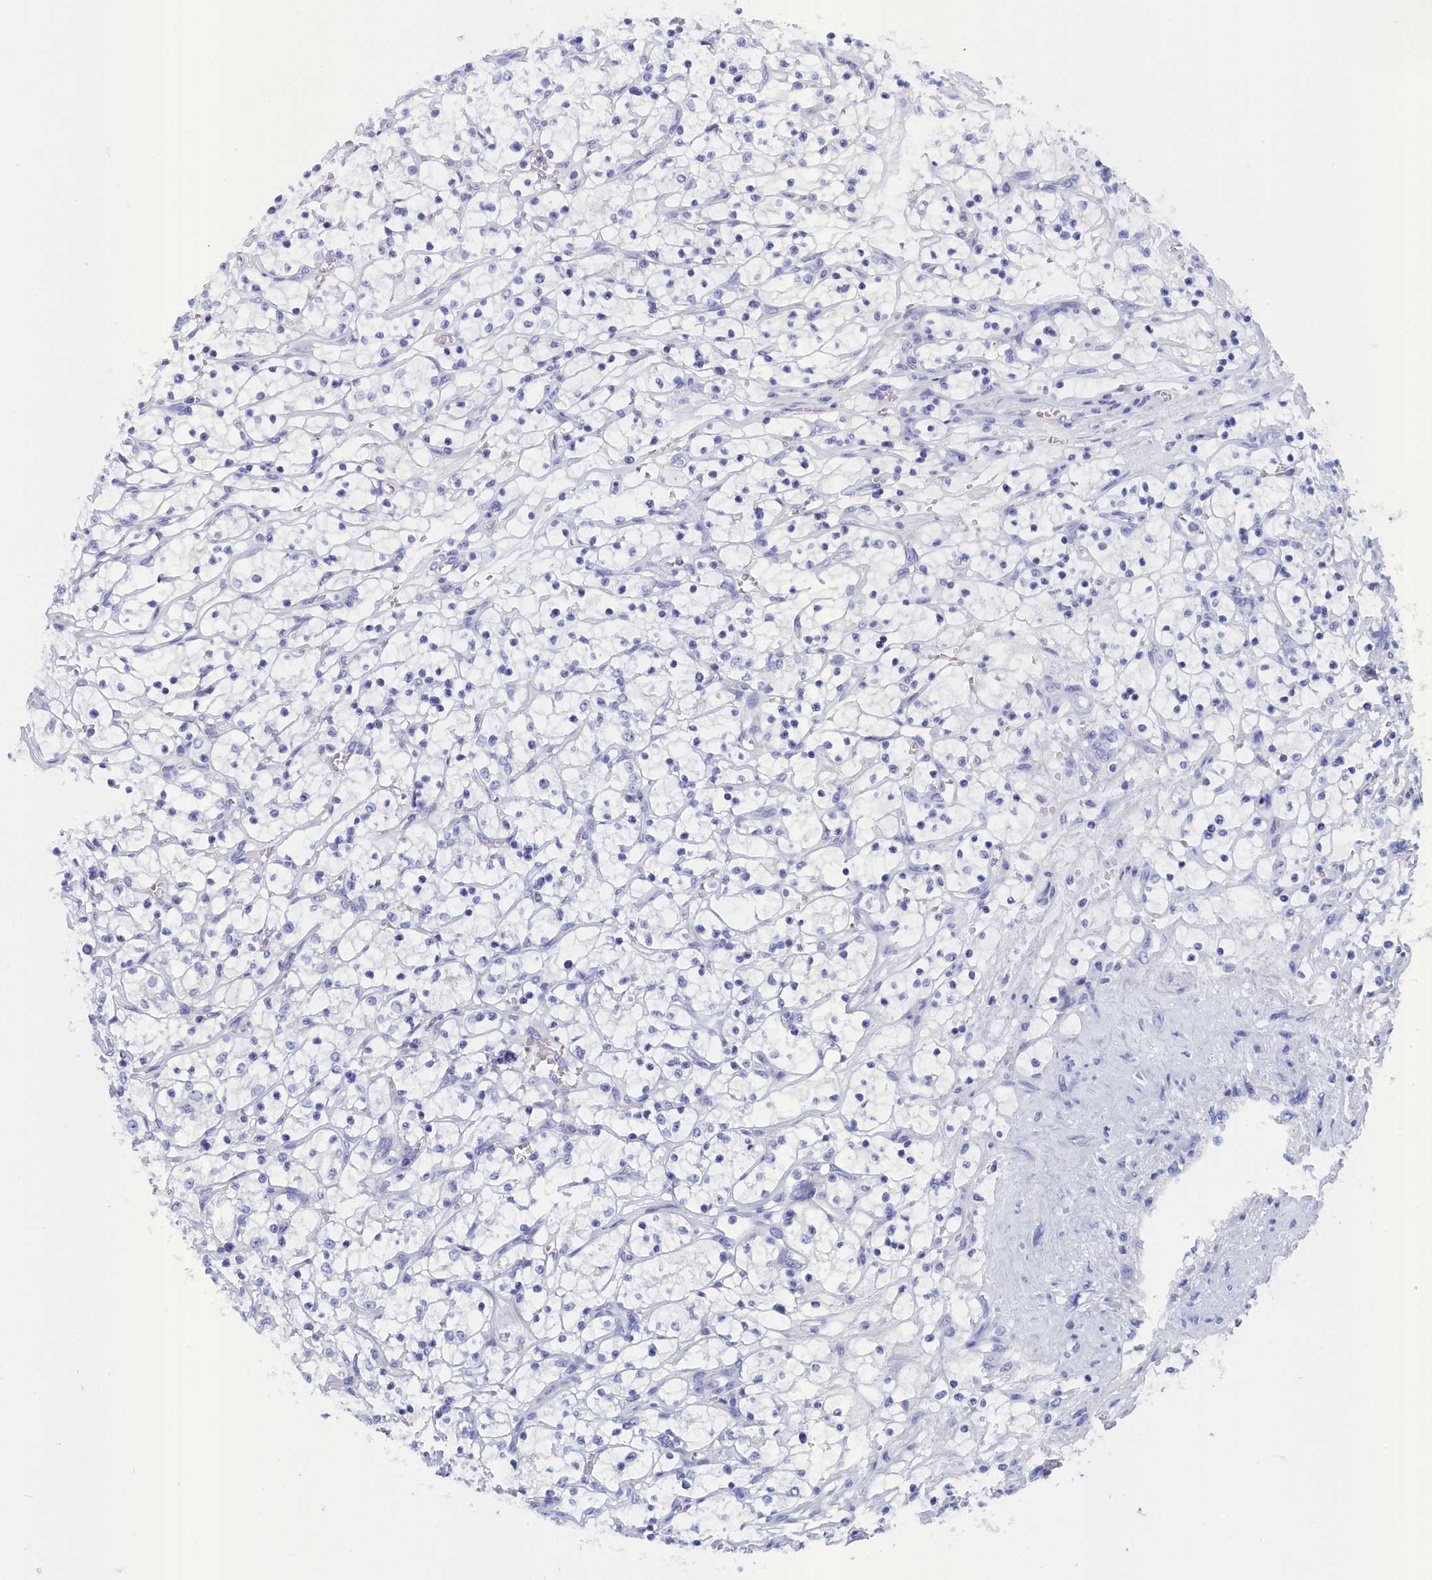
{"staining": {"intensity": "negative", "quantity": "none", "location": "none"}, "tissue": "renal cancer", "cell_type": "Tumor cells", "image_type": "cancer", "snomed": [{"axis": "morphology", "description": "Adenocarcinoma, NOS"}, {"axis": "topography", "description": "Kidney"}], "caption": "Tumor cells show no significant protein staining in renal cancer (adenocarcinoma).", "gene": "ANKRD2", "patient": {"sex": "female", "age": 69}}